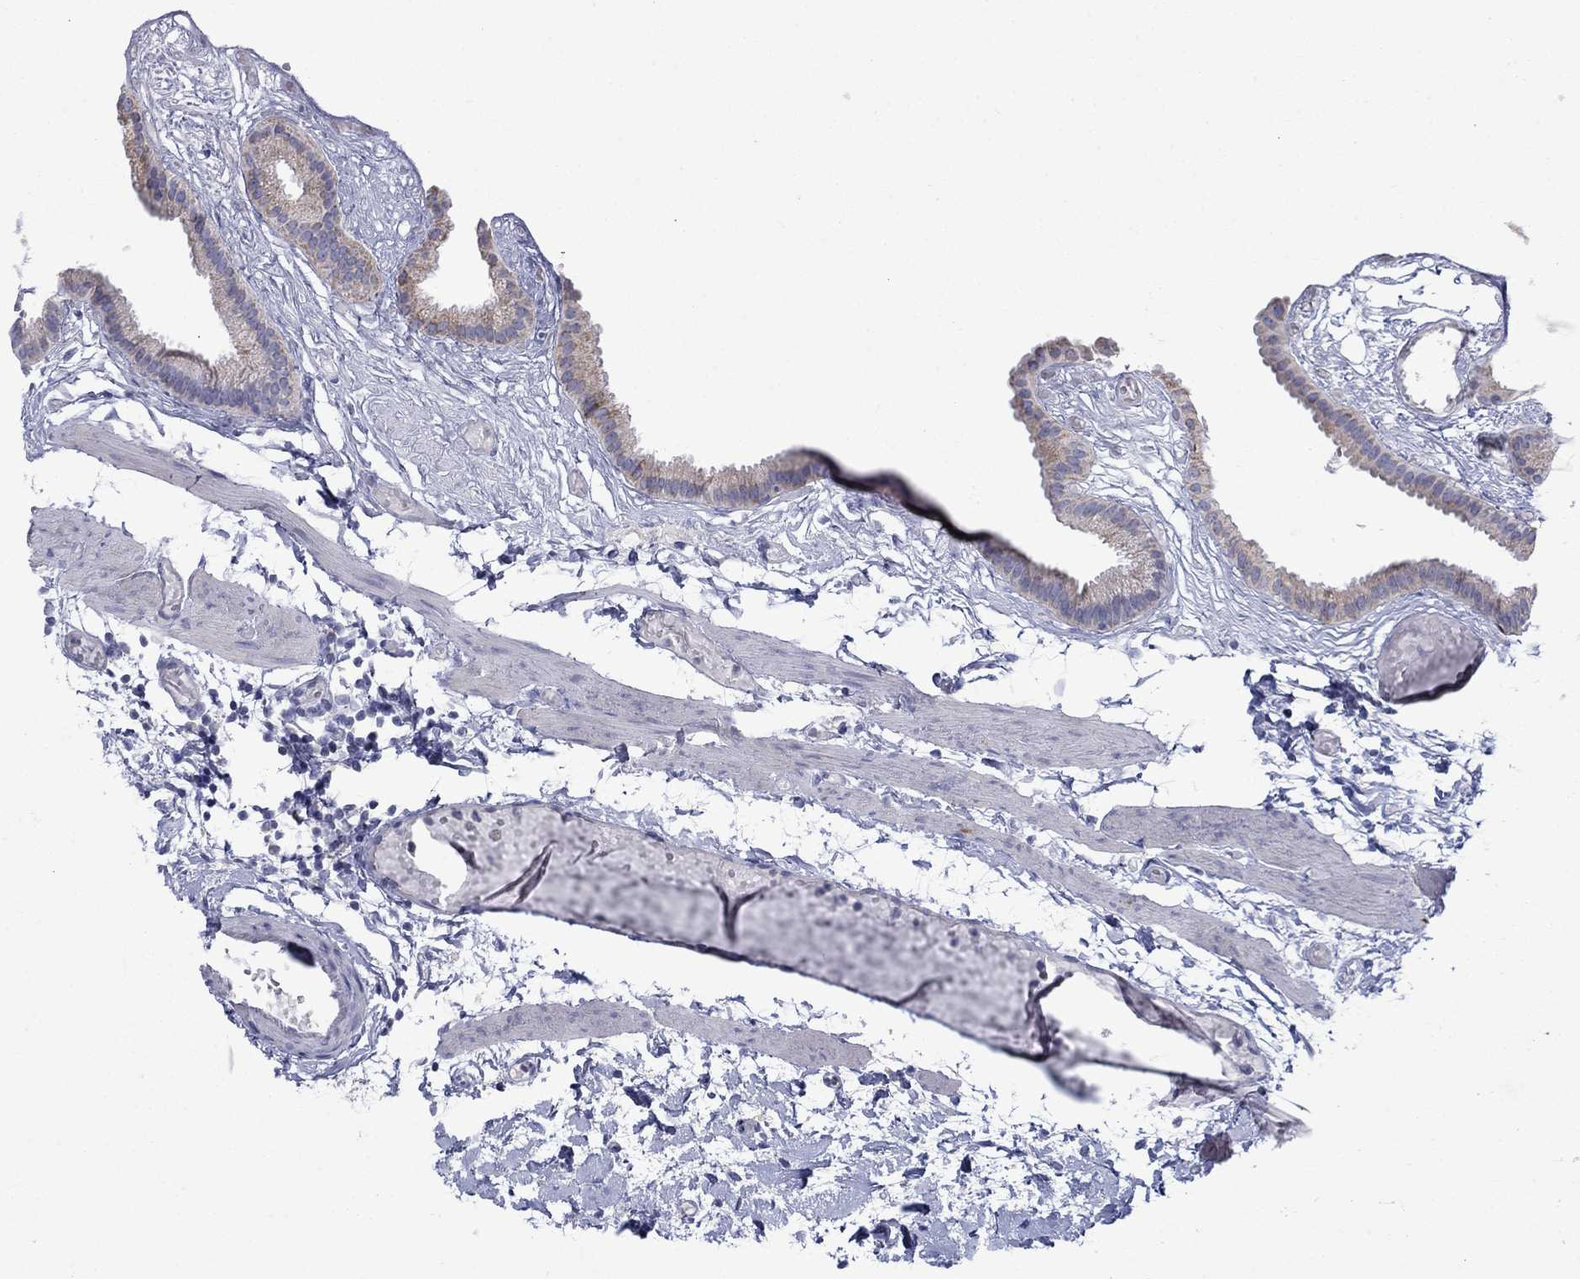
{"staining": {"intensity": "strong", "quantity": "25%-75%", "location": "cytoplasmic/membranous"}, "tissue": "gallbladder", "cell_type": "Glandular cells", "image_type": "normal", "snomed": [{"axis": "morphology", "description": "Normal tissue, NOS"}, {"axis": "topography", "description": "Gallbladder"}], "caption": "An immunohistochemistry photomicrograph of normal tissue is shown. Protein staining in brown highlights strong cytoplasmic/membranous positivity in gallbladder within glandular cells. The protein of interest is shown in brown color, while the nuclei are stained blue.", "gene": "CISD1", "patient": {"sex": "female", "age": 45}}